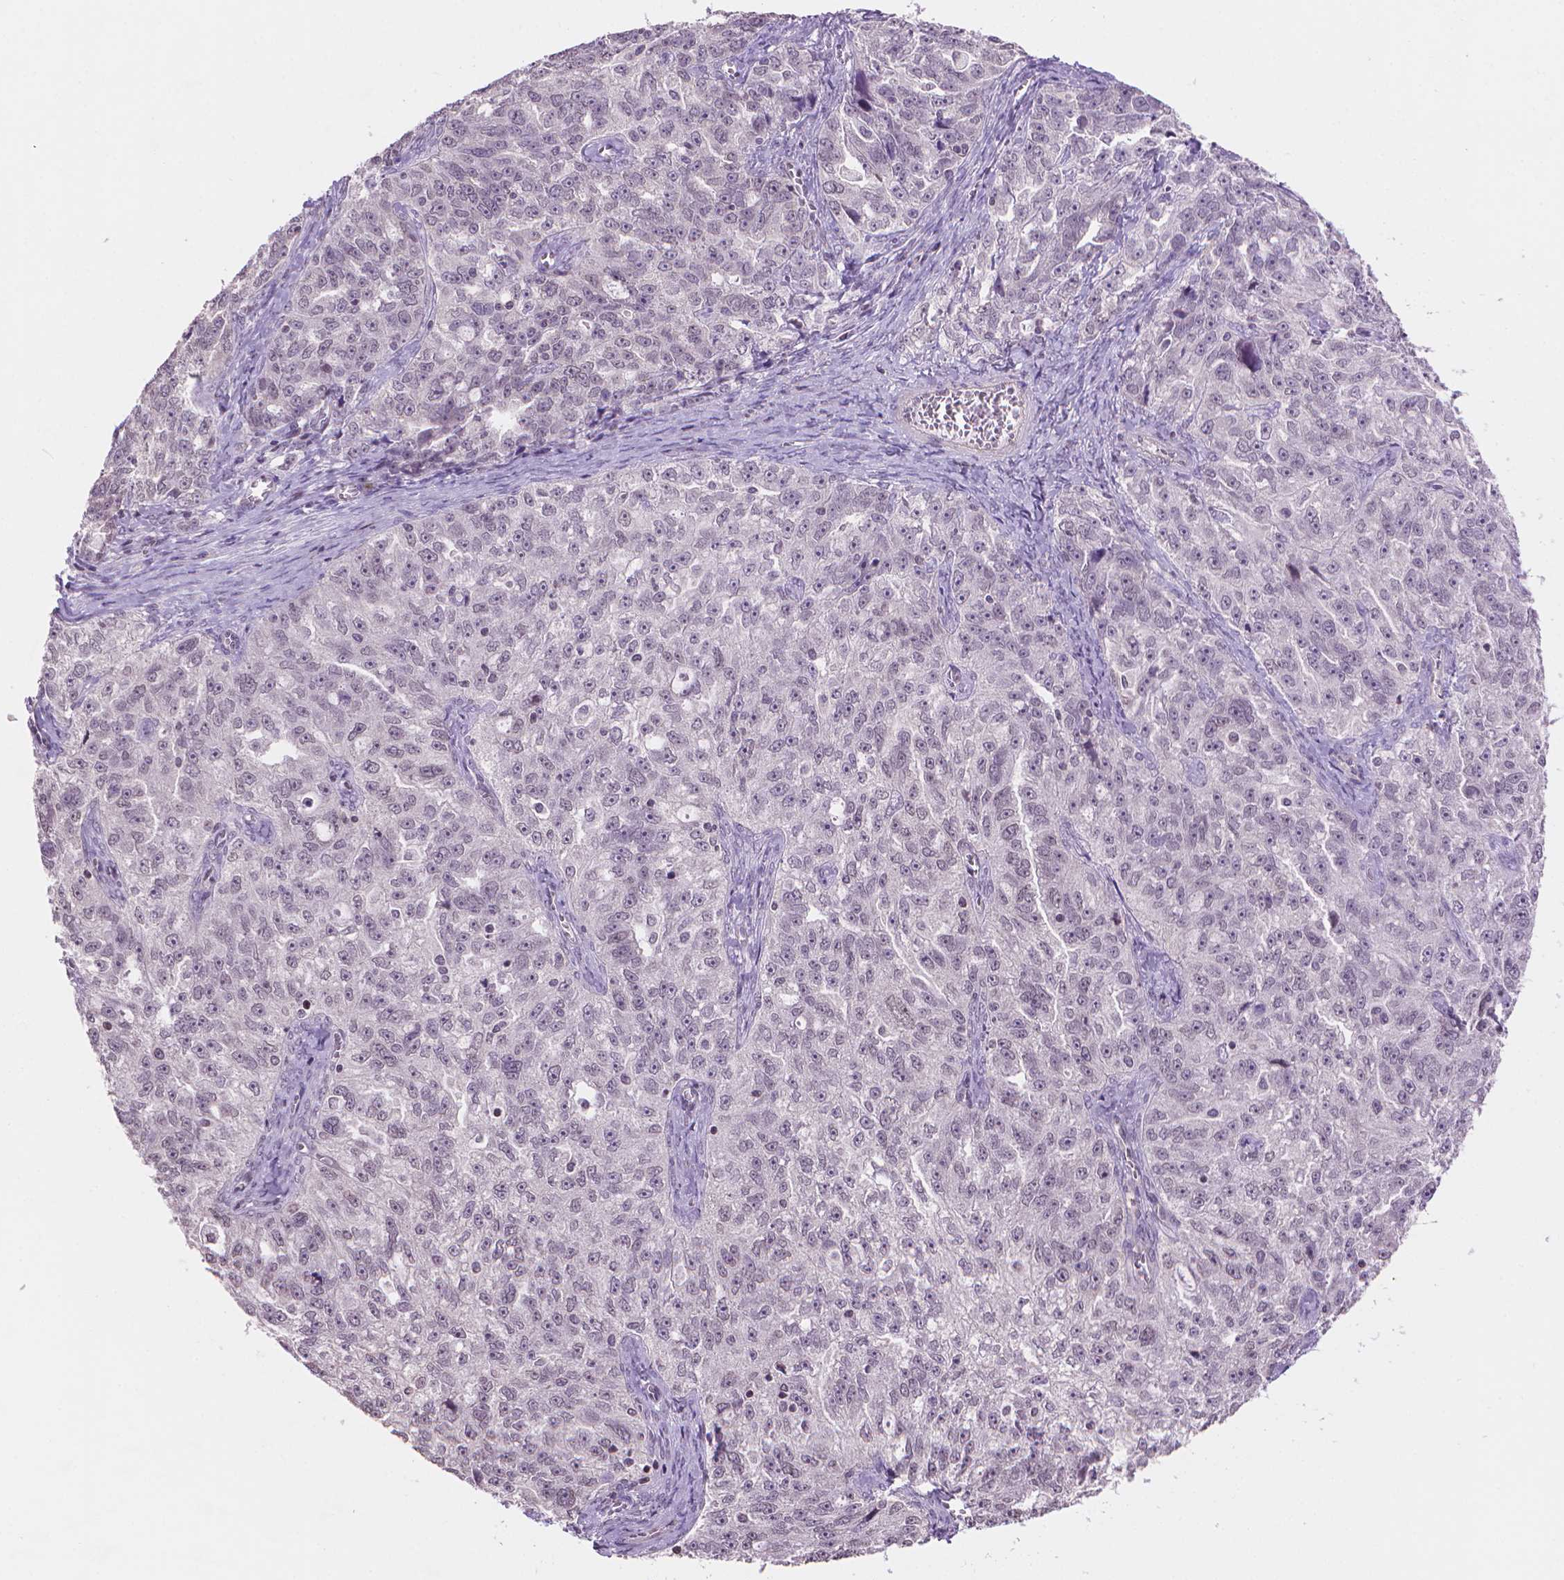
{"staining": {"intensity": "negative", "quantity": "none", "location": "none"}, "tissue": "ovarian cancer", "cell_type": "Tumor cells", "image_type": "cancer", "snomed": [{"axis": "morphology", "description": "Cystadenocarcinoma, serous, NOS"}, {"axis": "topography", "description": "Ovary"}], "caption": "High magnification brightfield microscopy of ovarian serous cystadenocarcinoma stained with DAB (3,3'-diaminobenzidine) (brown) and counterstained with hematoxylin (blue): tumor cells show no significant expression.", "gene": "TMEM184A", "patient": {"sex": "female", "age": 51}}